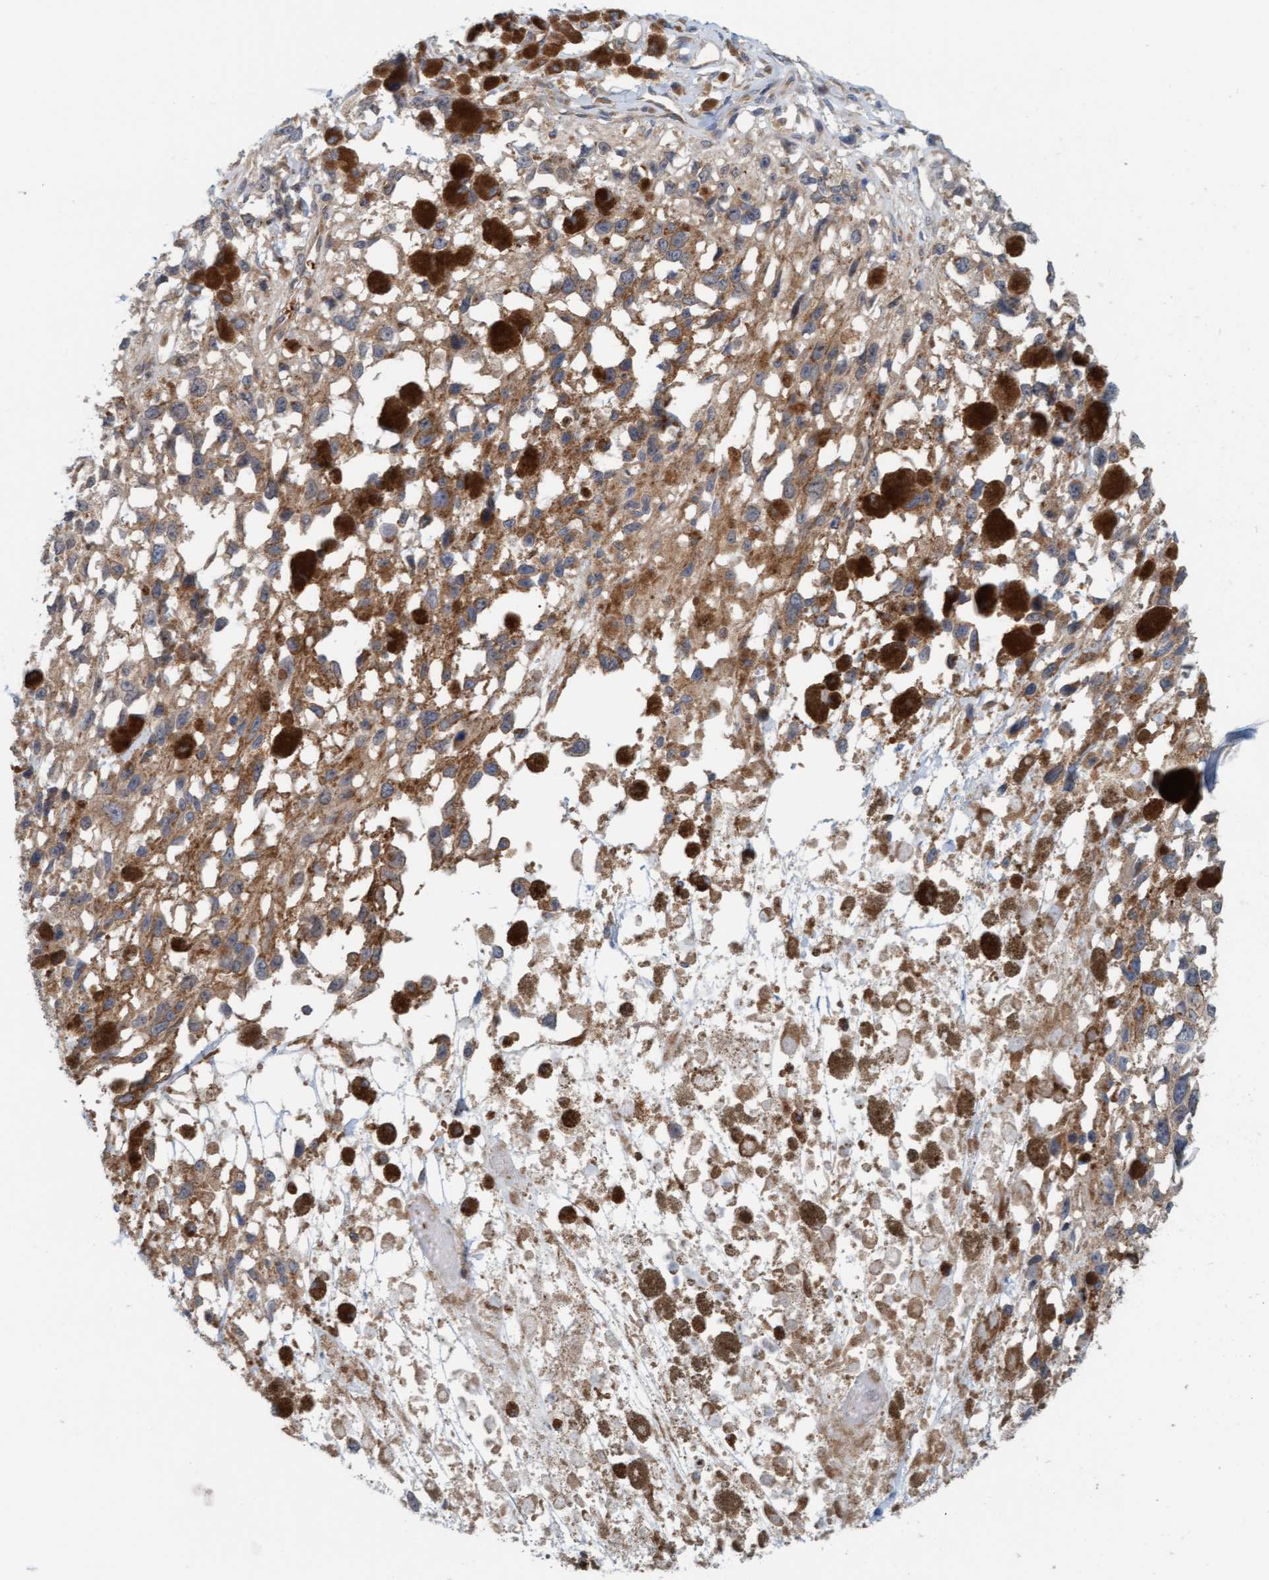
{"staining": {"intensity": "weak", "quantity": ">75%", "location": "cytoplasmic/membranous"}, "tissue": "melanoma", "cell_type": "Tumor cells", "image_type": "cancer", "snomed": [{"axis": "morphology", "description": "Malignant melanoma, Metastatic site"}, {"axis": "topography", "description": "Lymph node"}], "caption": "Melanoma stained with DAB (3,3'-diaminobenzidine) IHC exhibits low levels of weak cytoplasmic/membranous expression in approximately >75% of tumor cells. (IHC, brightfield microscopy, high magnification).", "gene": "UBAP1", "patient": {"sex": "male", "age": 59}}